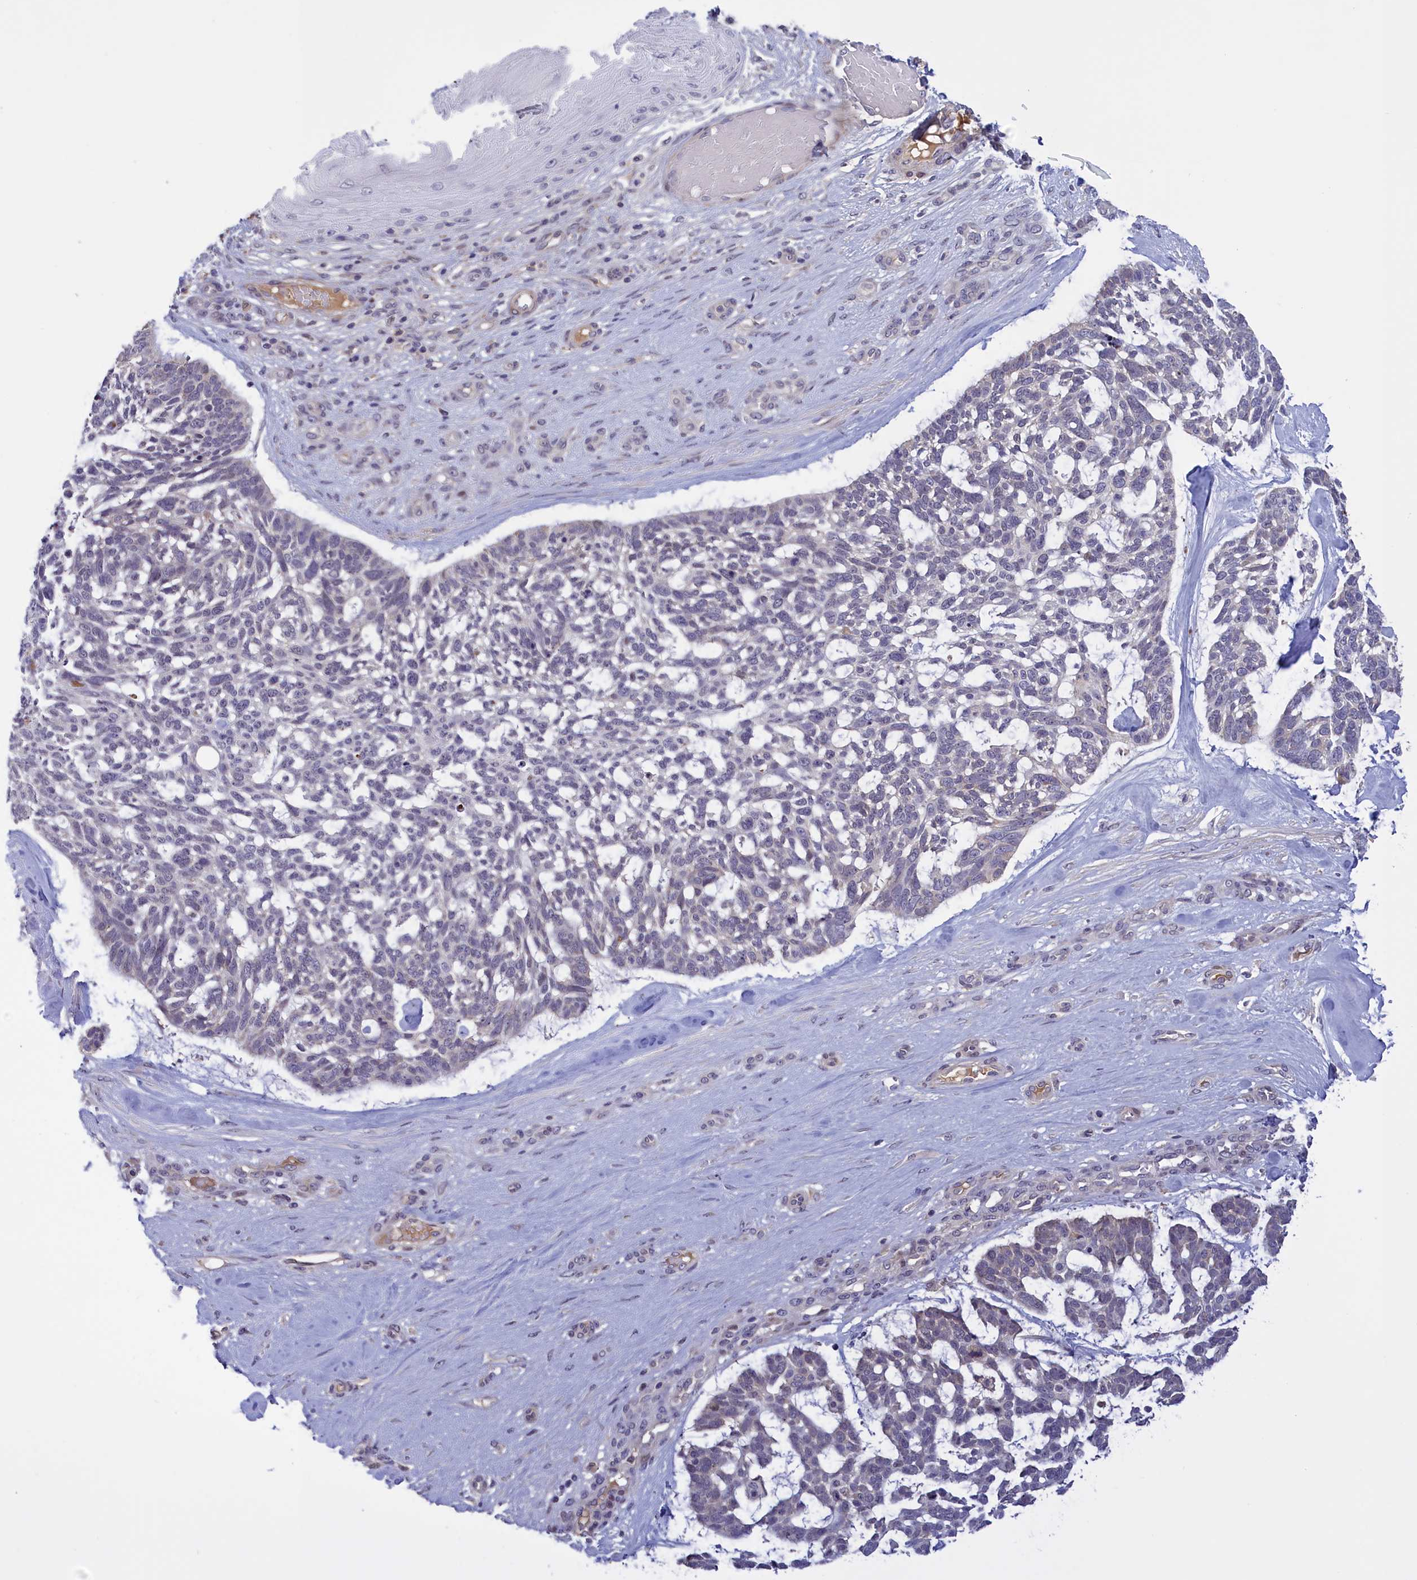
{"staining": {"intensity": "negative", "quantity": "none", "location": "none"}, "tissue": "skin cancer", "cell_type": "Tumor cells", "image_type": "cancer", "snomed": [{"axis": "morphology", "description": "Basal cell carcinoma"}, {"axis": "topography", "description": "Skin"}], "caption": "An immunohistochemistry (IHC) histopathology image of basal cell carcinoma (skin) is shown. There is no staining in tumor cells of basal cell carcinoma (skin).", "gene": "RRAD", "patient": {"sex": "male", "age": 88}}